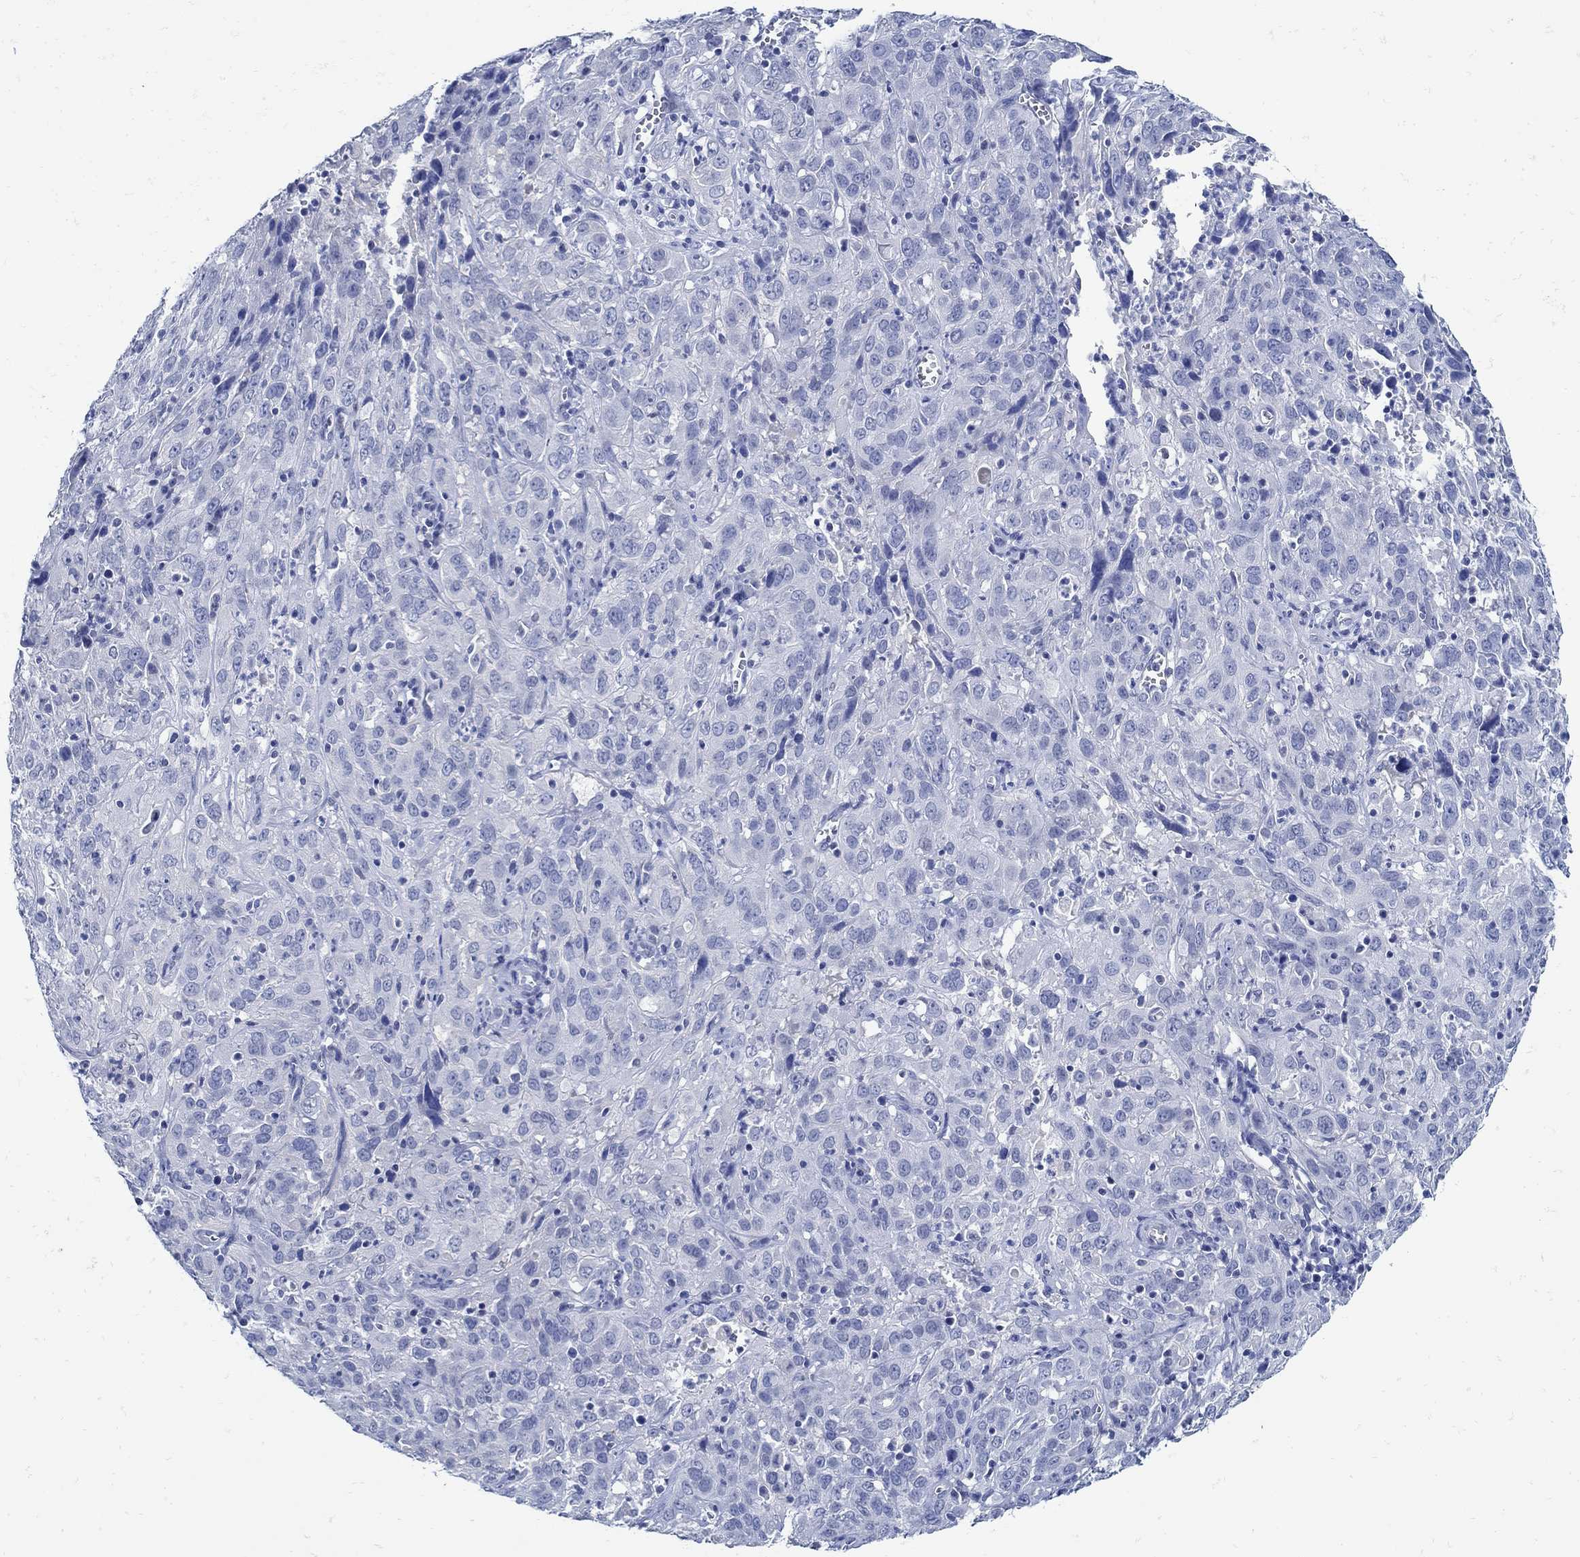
{"staining": {"intensity": "negative", "quantity": "none", "location": "none"}, "tissue": "cervical cancer", "cell_type": "Tumor cells", "image_type": "cancer", "snomed": [{"axis": "morphology", "description": "Squamous cell carcinoma, NOS"}, {"axis": "topography", "description": "Cervix"}], "caption": "Human squamous cell carcinoma (cervical) stained for a protein using immunohistochemistry (IHC) shows no expression in tumor cells.", "gene": "NOS1", "patient": {"sex": "female", "age": 32}}